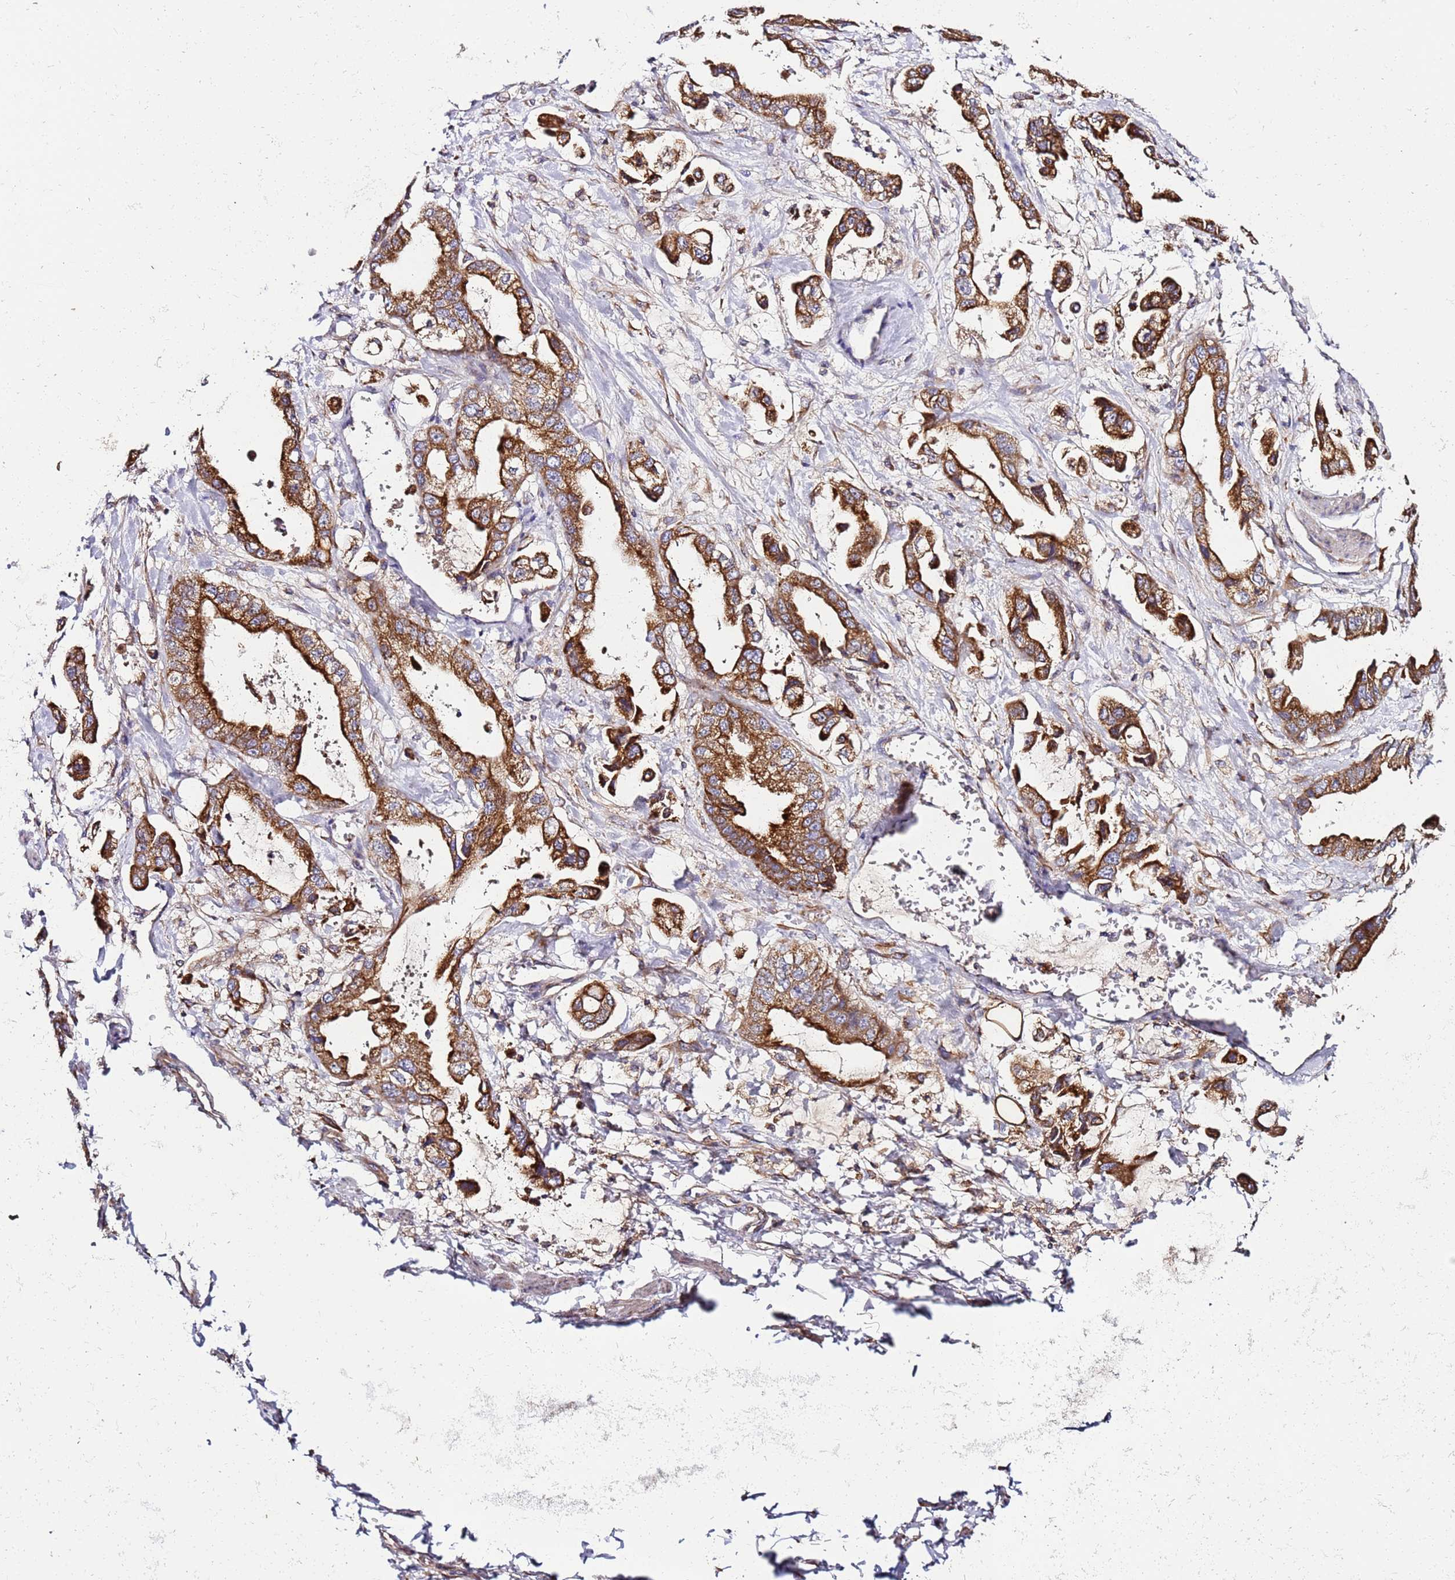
{"staining": {"intensity": "strong", "quantity": ">75%", "location": "cytoplasmic/membranous"}, "tissue": "stomach cancer", "cell_type": "Tumor cells", "image_type": "cancer", "snomed": [{"axis": "morphology", "description": "Adenocarcinoma, NOS"}, {"axis": "topography", "description": "Stomach"}], "caption": "Protein expression analysis of human adenocarcinoma (stomach) reveals strong cytoplasmic/membranous positivity in approximately >75% of tumor cells. The staining is performed using DAB brown chromogen to label protein expression. The nuclei are counter-stained blue using hematoxylin.", "gene": "C19orf12", "patient": {"sex": "male", "age": 62}}